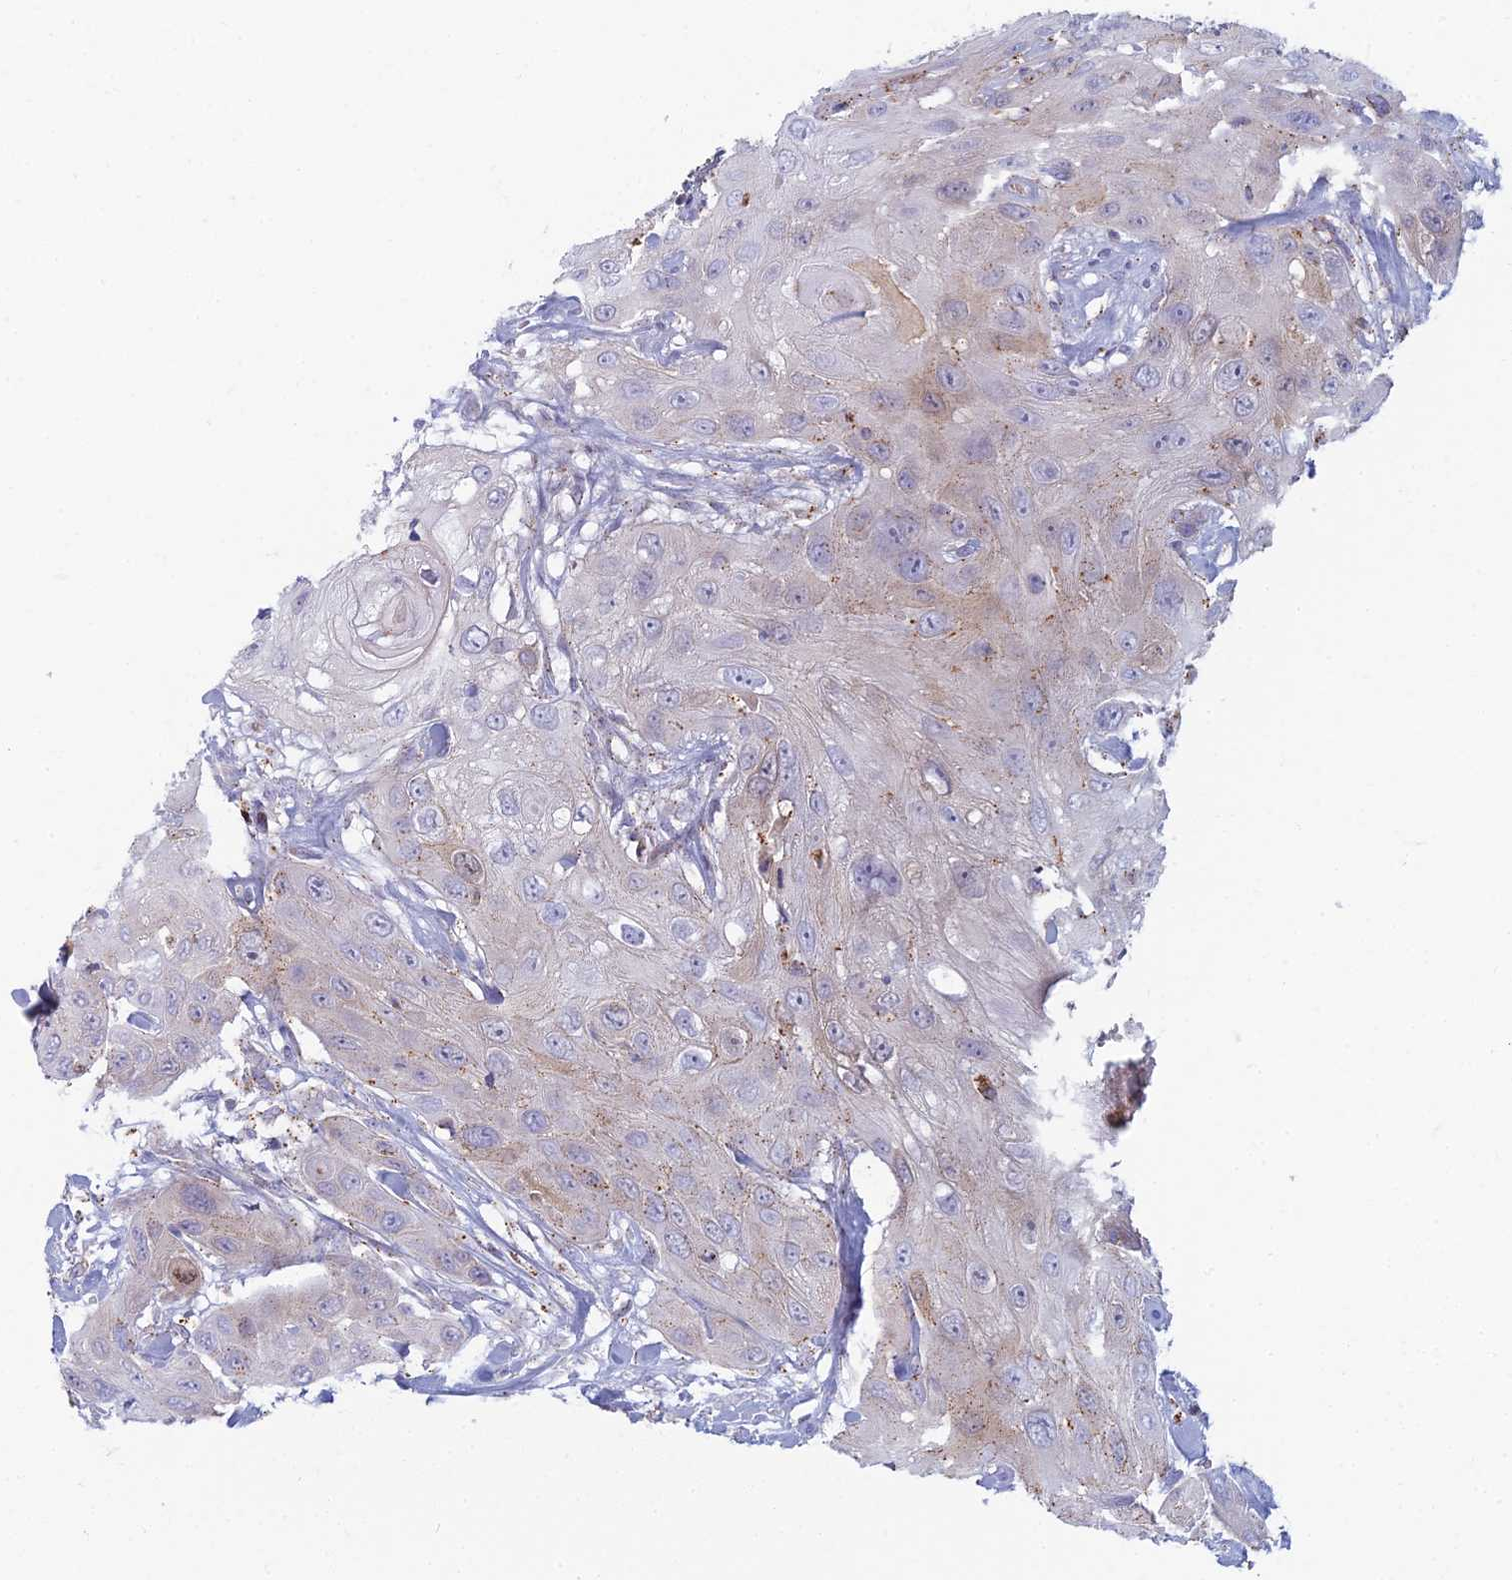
{"staining": {"intensity": "weak", "quantity": "<25%", "location": "cytoplasmic/membranous"}, "tissue": "head and neck cancer", "cell_type": "Tumor cells", "image_type": "cancer", "snomed": [{"axis": "morphology", "description": "Squamous cell carcinoma, NOS"}, {"axis": "topography", "description": "Head-Neck"}], "caption": "Immunohistochemical staining of human head and neck cancer (squamous cell carcinoma) demonstrates no significant staining in tumor cells.", "gene": "CHMP4B", "patient": {"sex": "male", "age": 81}}